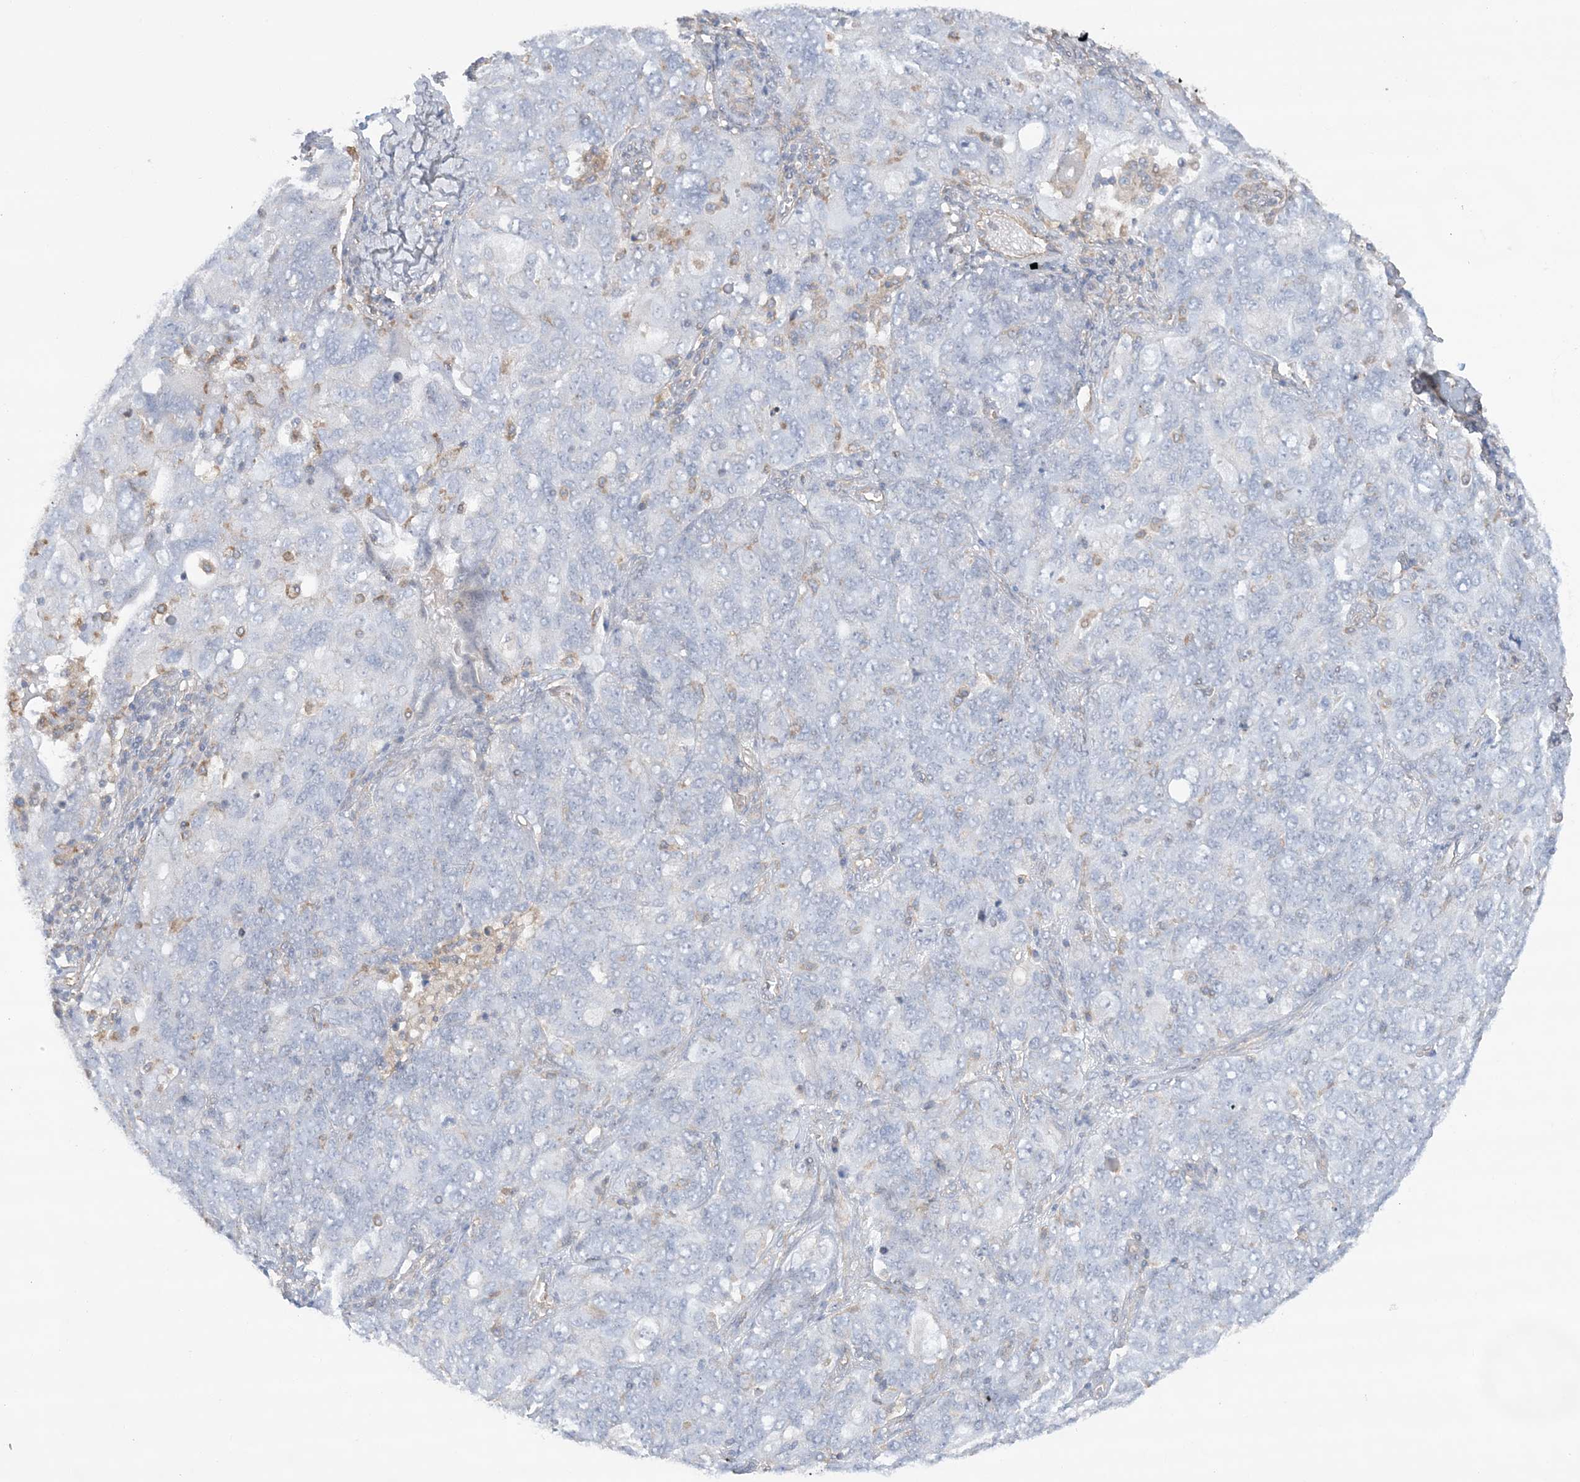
{"staining": {"intensity": "negative", "quantity": "none", "location": "none"}, "tissue": "ovarian cancer", "cell_type": "Tumor cells", "image_type": "cancer", "snomed": [{"axis": "morphology", "description": "Carcinoma, endometroid"}, {"axis": "topography", "description": "Ovary"}], "caption": "Human endometroid carcinoma (ovarian) stained for a protein using IHC reveals no expression in tumor cells.", "gene": "ZNF821", "patient": {"sex": "female", "age": 62}}